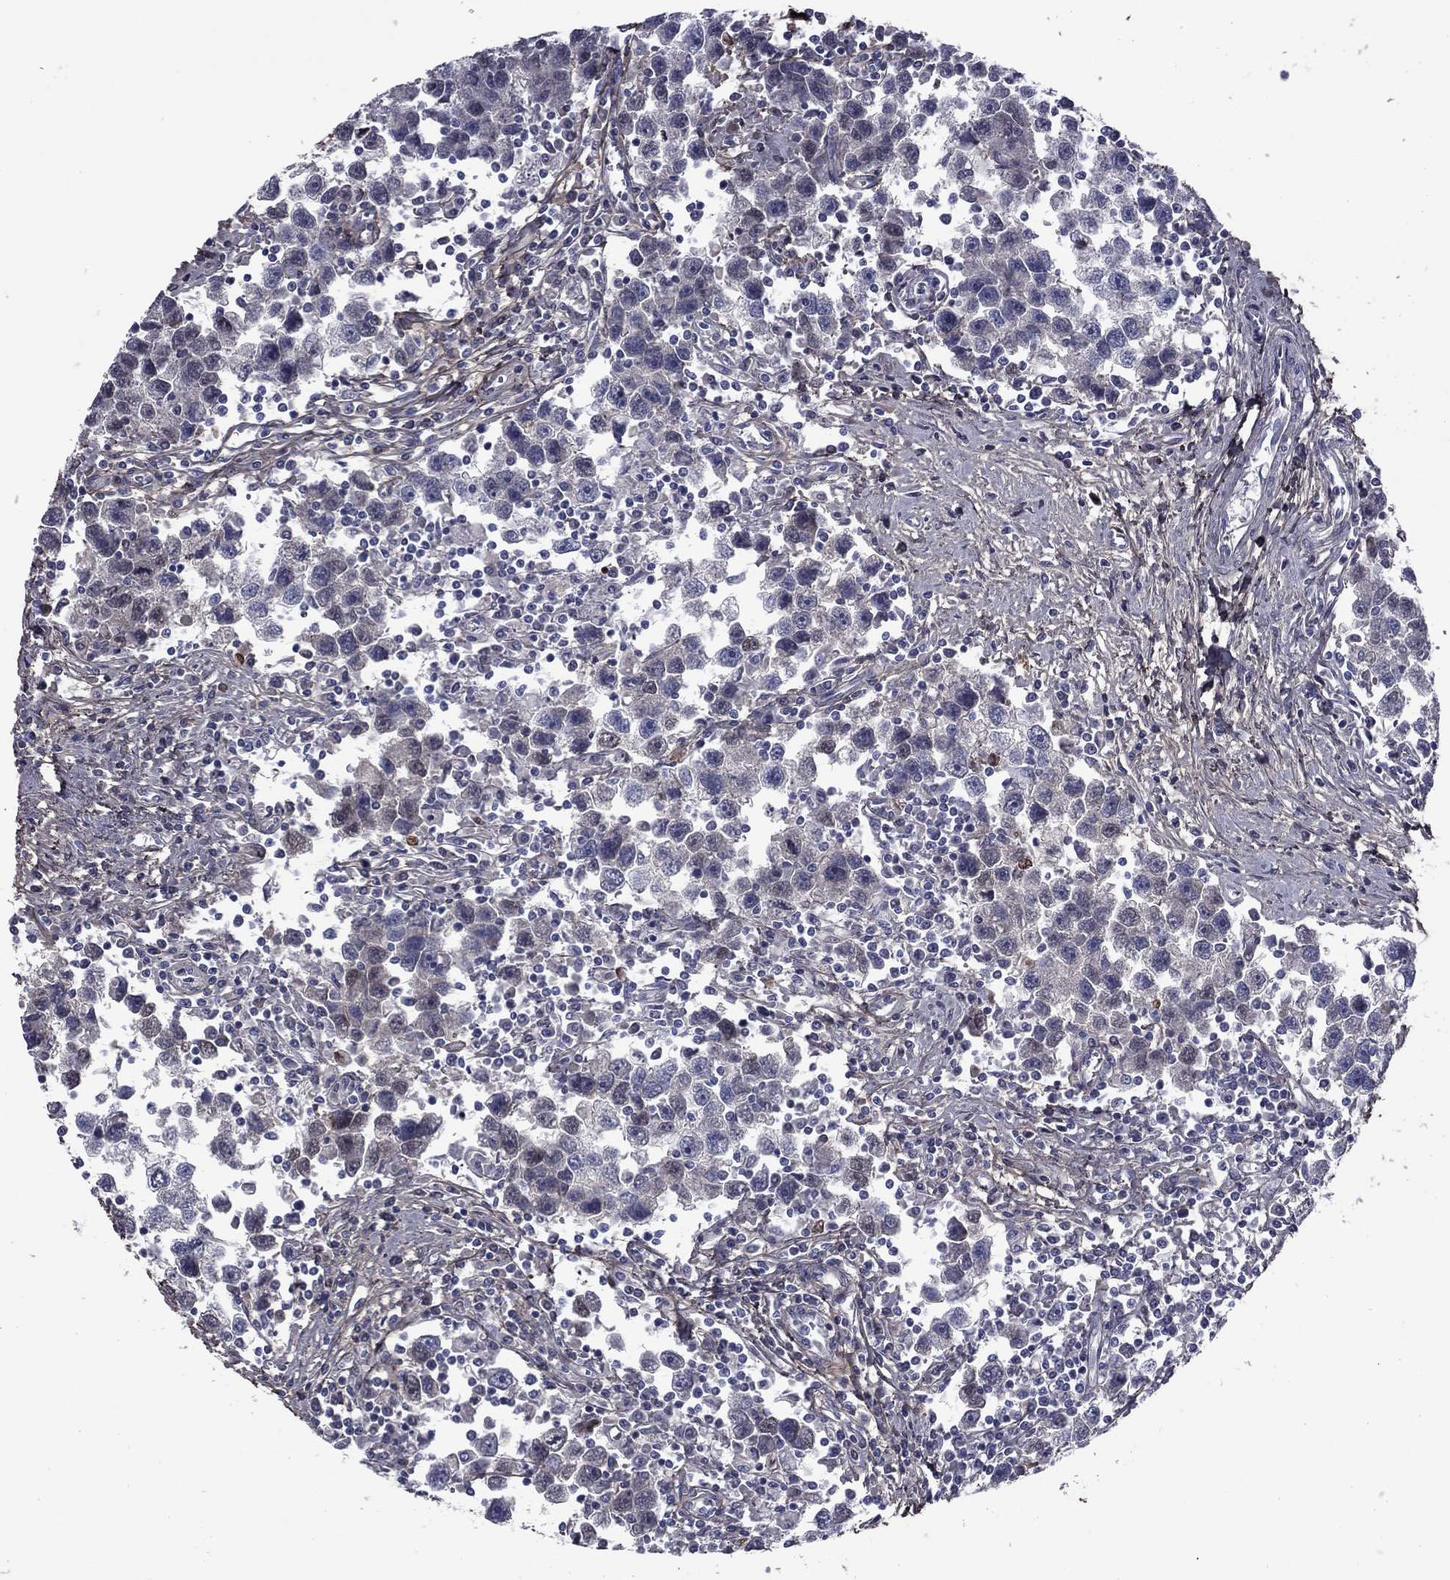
{"staining": {"intensity": "negative", "quantity": "none", "location": "none"}, "tissue": "testis cancer", "cell_type": "Tumor cells", "image_type": "cancer", "snomed": [{"axis": "morphology", "description": "Seminoma, NOS"}, {"axis": "topography", "description": "Testis"}], "caption": "Immunohistochemistry image of human seminoma (testis) stained for a protein (brown), which reveals no expression in tumor cells. (DAB (3,3'-diaminobenzidine) IHC, high magnification).", "gene": "COL2A1", "patient": {"sex": "male", "age": 30}}